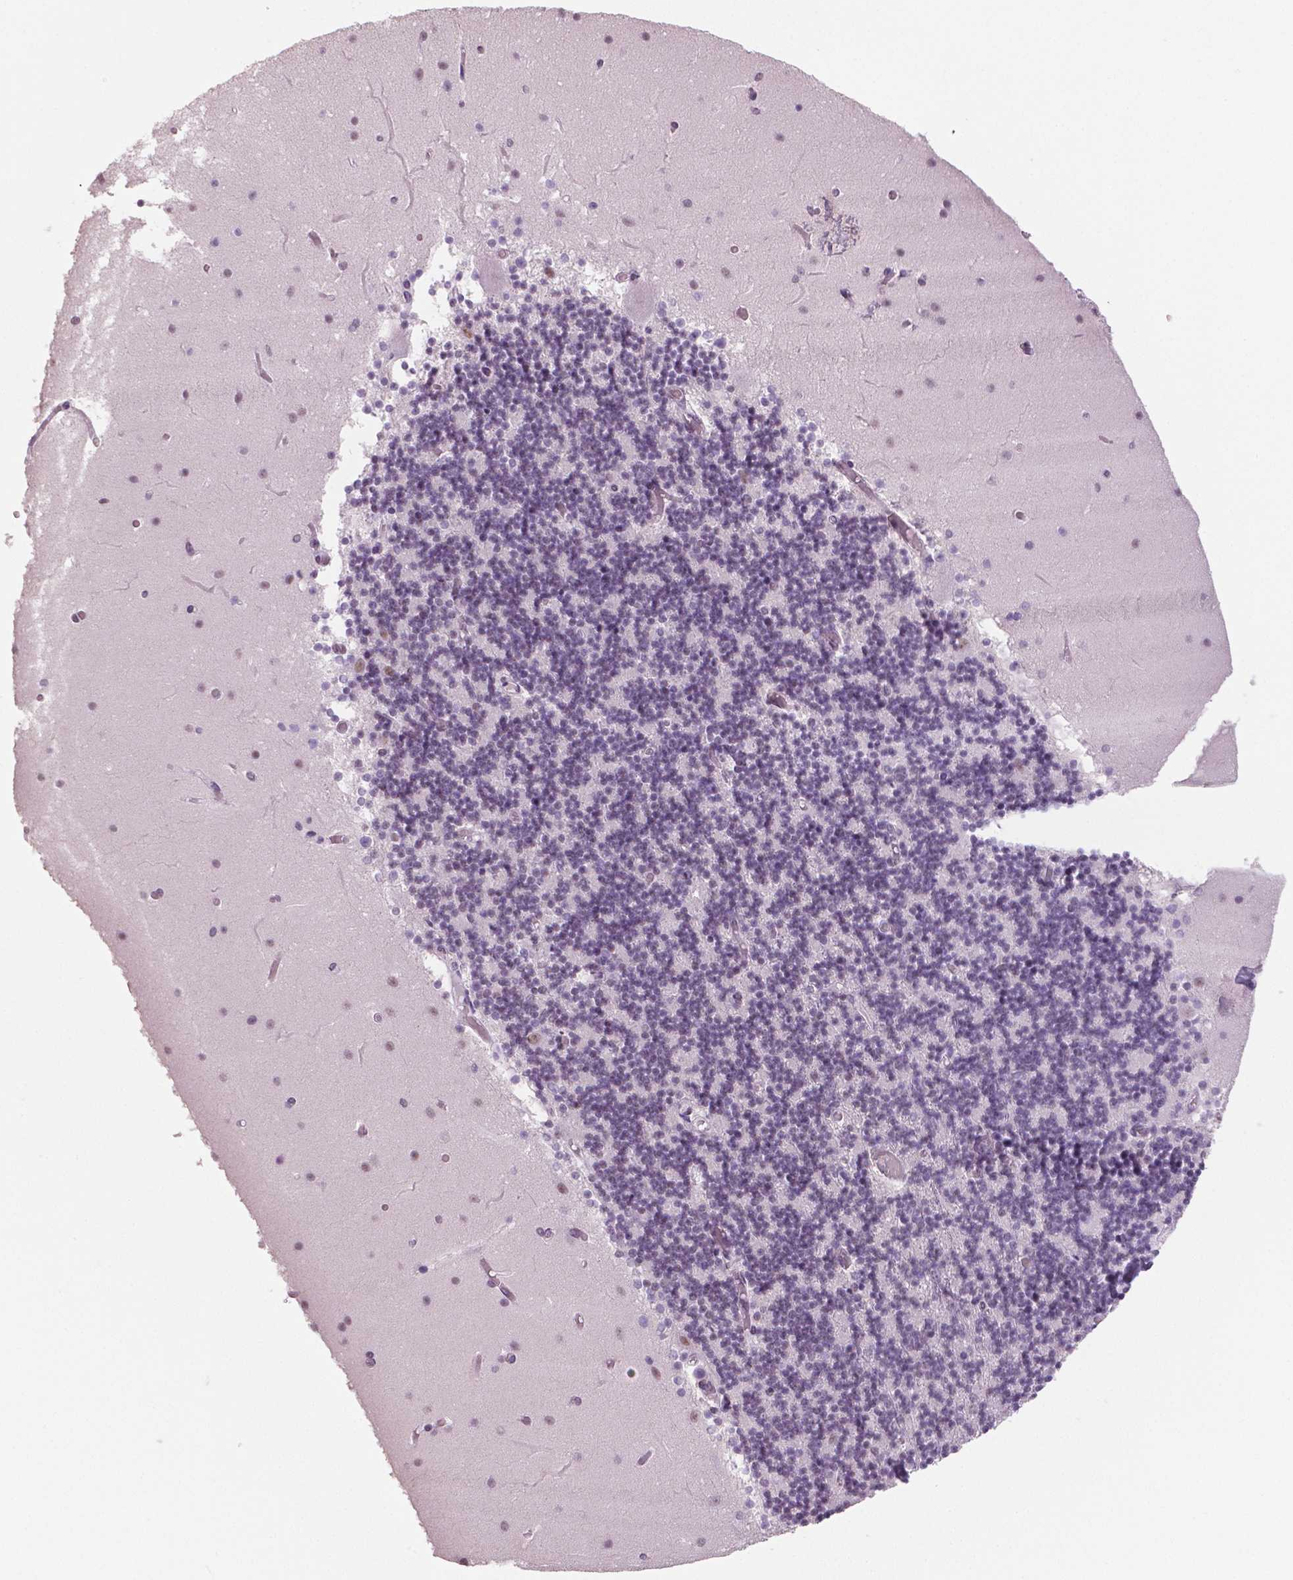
{"staining": {"intensity": "negative", "quantity": "none", "location": "none"}, "tissue": "cerebellum", "cell_type": "Cells in granular layer", "image_type": "normal", "snomed": [{"axis": "morphology", "description": "Normal tissue, NOS"}, {"axis": "topography", "description": "Cerebellum"}], "caption": "Protein analysis of unremarkable cerebellum displays no significant staining in cells in granular layer. (DAB (3,3'-diaminobenzidine) immunohistochemistry visualized using brightfield microscopy, high magnification).", "gene": "IGF2BP1", "patient": {"sex": "female", "age": 28}}